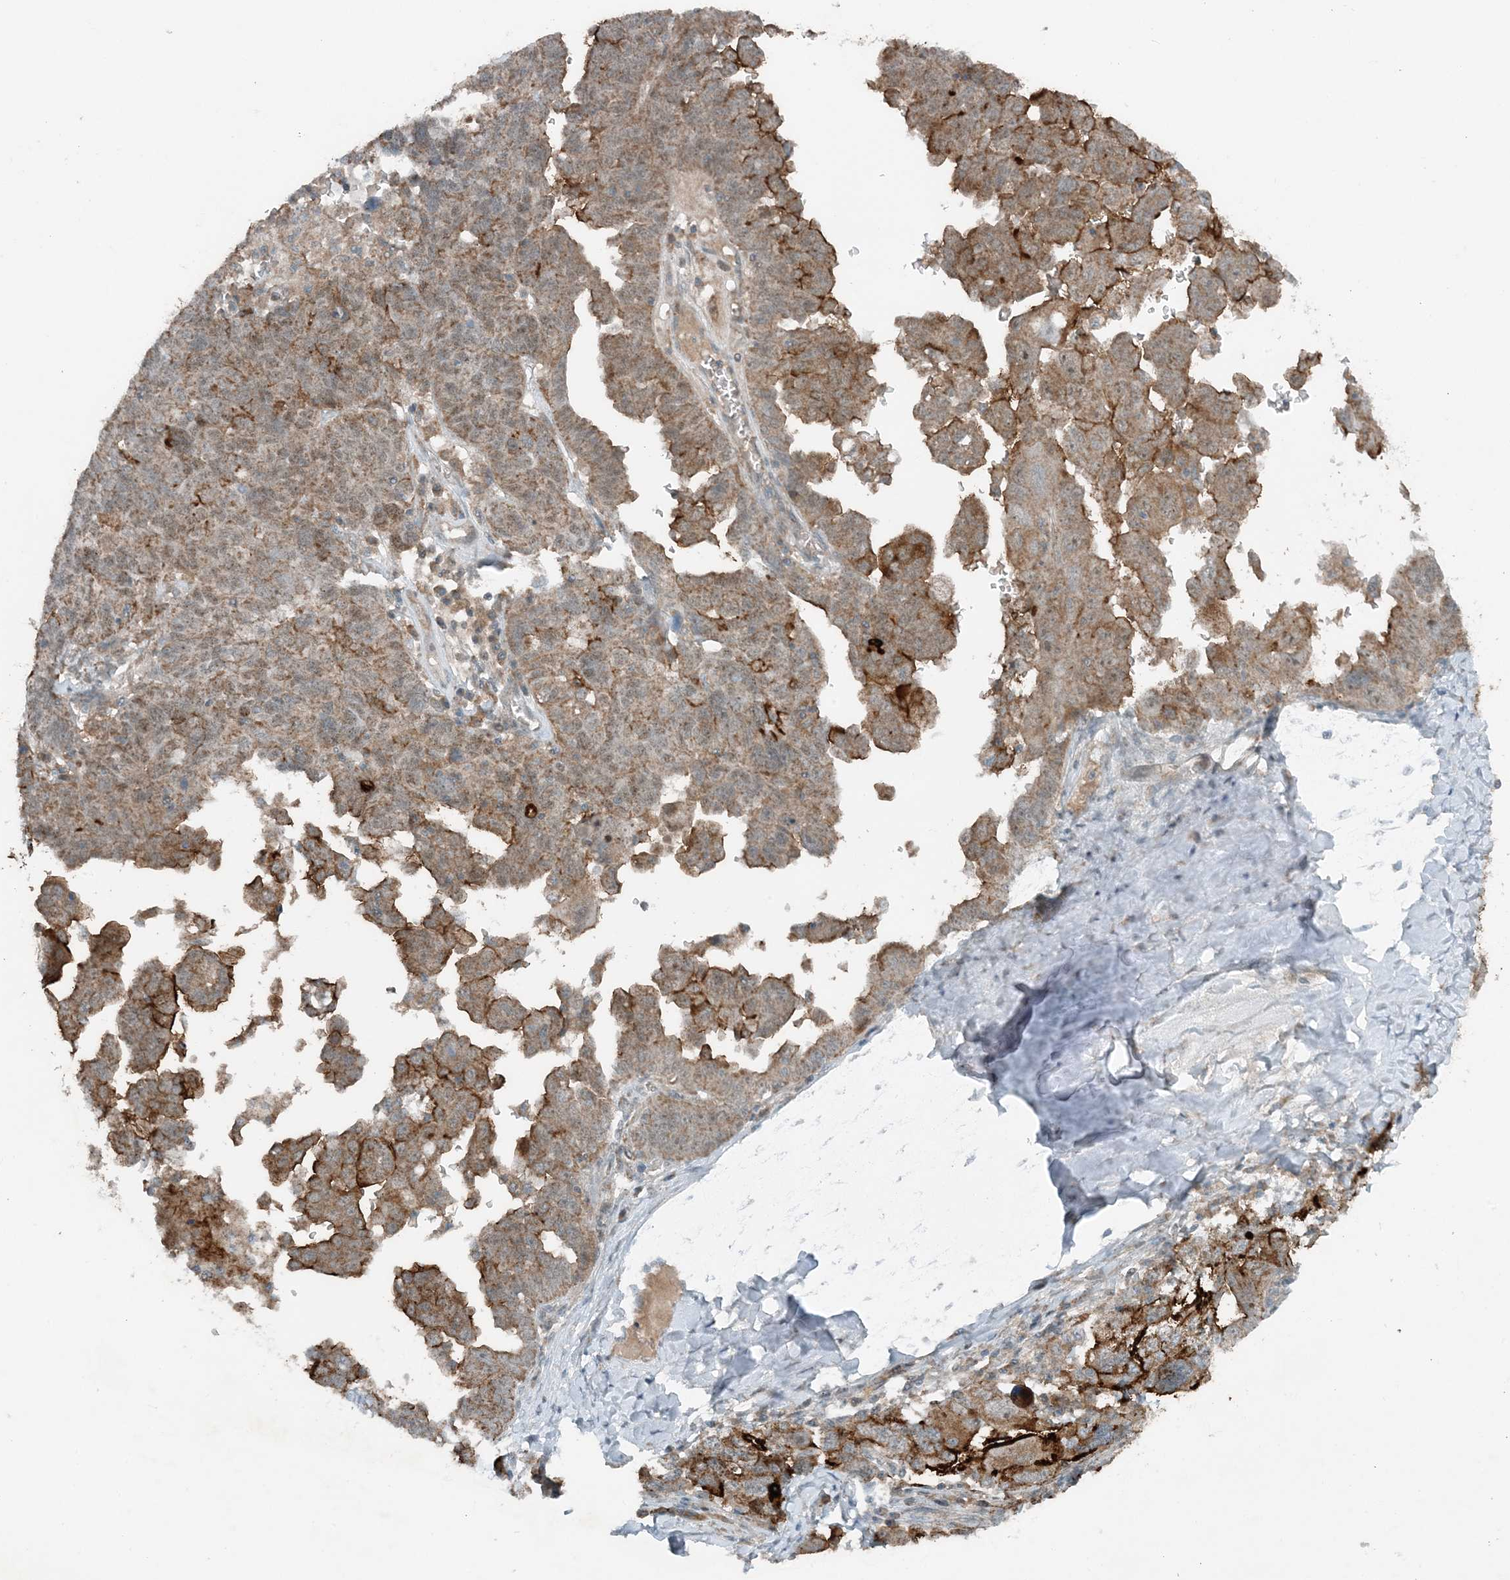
{"staining": {"intensity": "moderate", "quantity": ">75%", "location": "cytoplasmic/membranous"}, "tissue": "ovarian cancer", "cell_type": "Tumor cells", "image_type": "cancer", "snomed": [{"axis": "morphology", "description": "Carcinoma, endometroid"}, {"axis": "topography", "description": "Ovary"}], "caption": "Moderate cytoplasmic/membranous expression for a protein is identified in about >75% of tumor cells of ovarian cancer using immunohistochemistry (IHC).", "gene": "MITD1", "patient": {"sex": "female", "age": 62}}